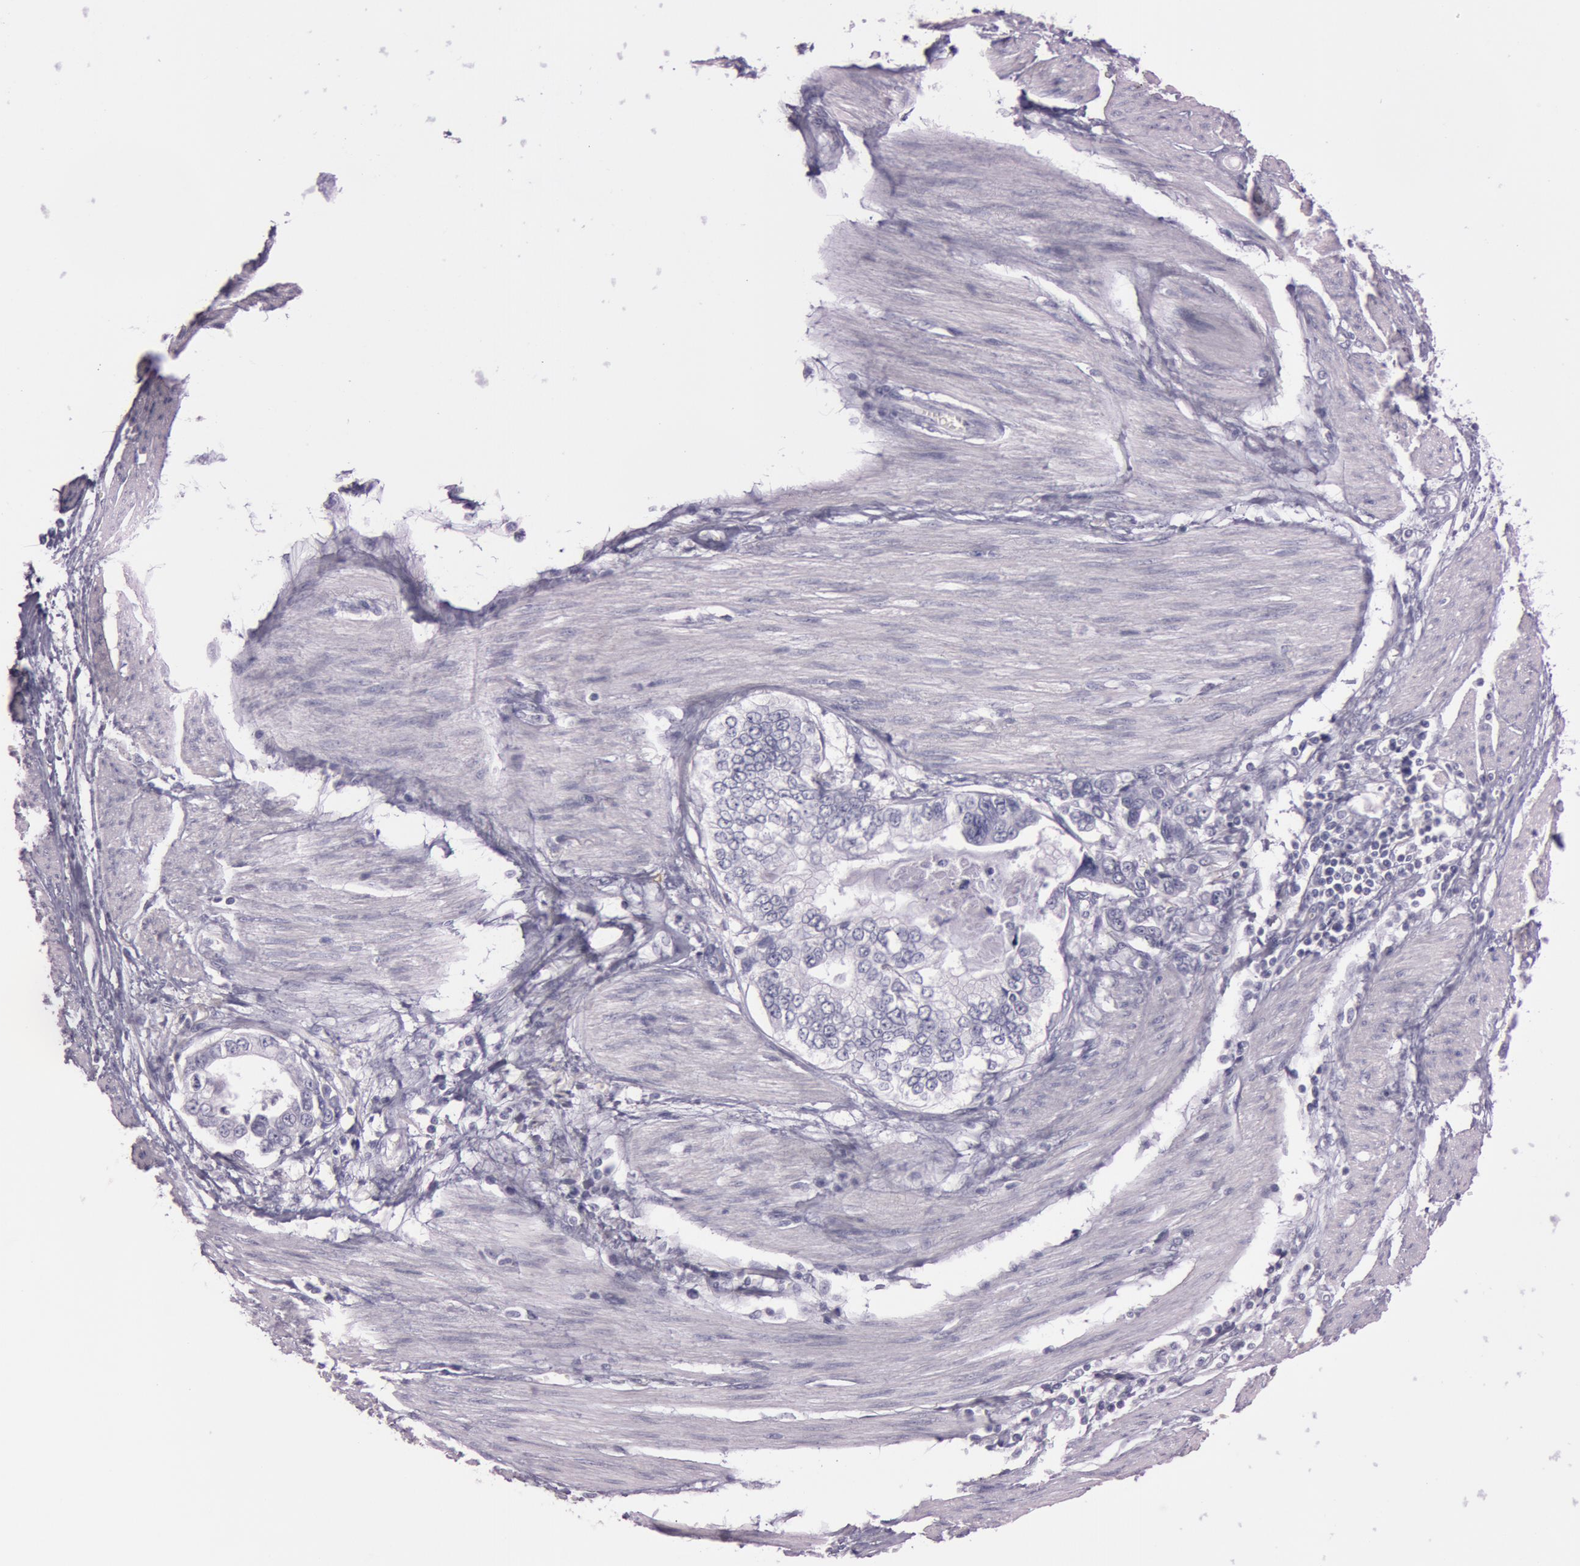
{"staining": {"intensity": "negative", "quantity": "none", "location": "none"}, "tissue": "stomach cancer", "cell_type": "Tumor cells", "image_type": "cancer", "snomed": [{"axis": "morphology", "description": "Adenocarcinoma, NOS"}, {"axis": "topography", "description": "Pancreas"}, {"axis": "topography", "description": "Stomach, upper"}], "caption": "There is no significant expression in tumor cells of adenocarcinoma (stomach). (Brightfield microscopy of DAB (3,3'-diaminobenzidine) immunohistochemistry (IHC) at high magnification).", "gene": "FOLH1", "patient": {"sex": "male", "age": 77}}